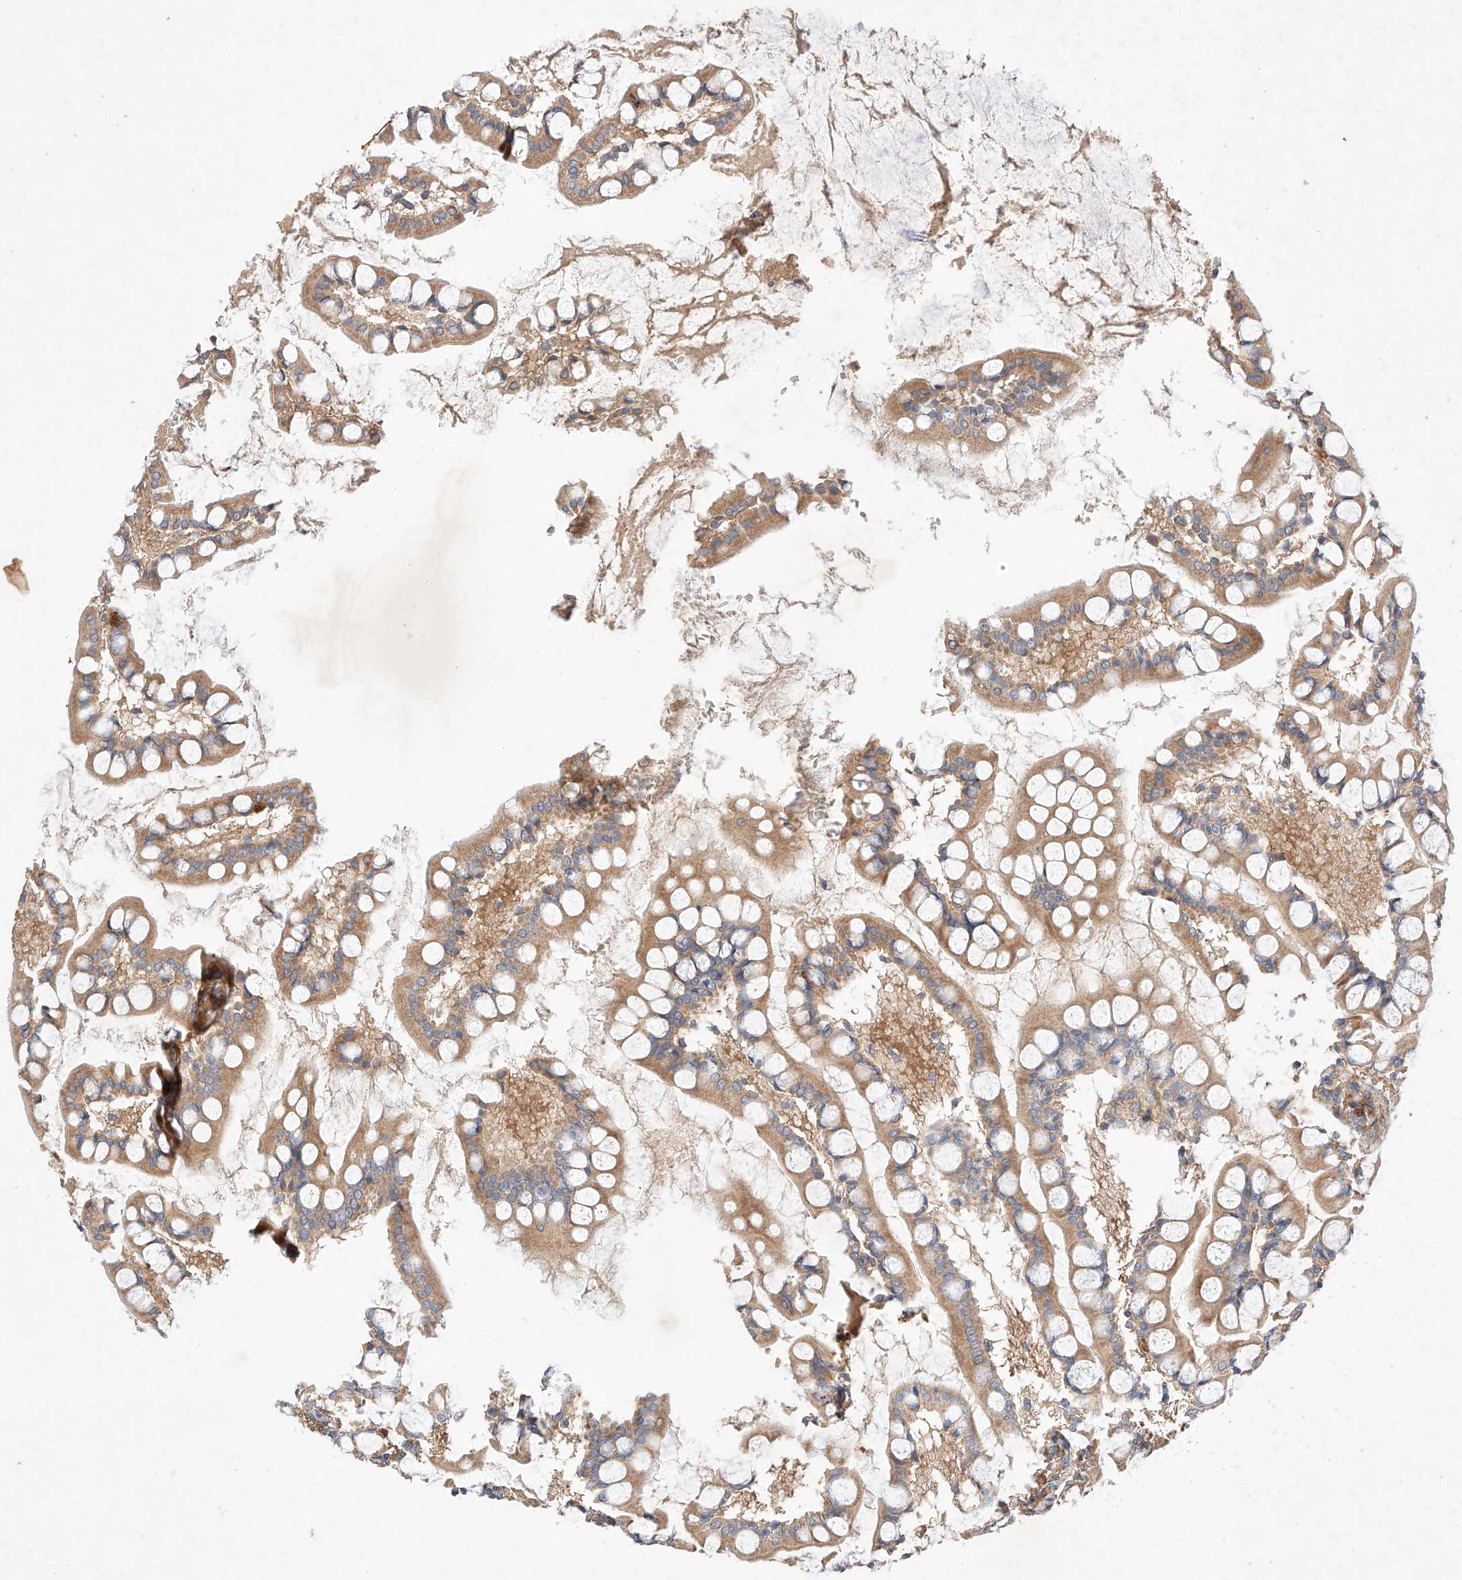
{"staining": {"intensity": "moderate", "quantity": ">75%", "location": "cytoplasmic/membranous"}, "tissue": "small intestine", "cell_type": "Glandular cells", "image_type": "normal", "snomed": [{"axis": "morphology", "description": "Normal tissue, NOS"}, {"axis": "topography", "description": "Small intestine"}], "caption": "This is a histology image of immunohistochemistry staining of normal small intestine, which shows moderate expression in the cytoplasmic/membranous of glandular cells.", "gene": "RAB23", "patient": {"sex": "male", "age": 52}}